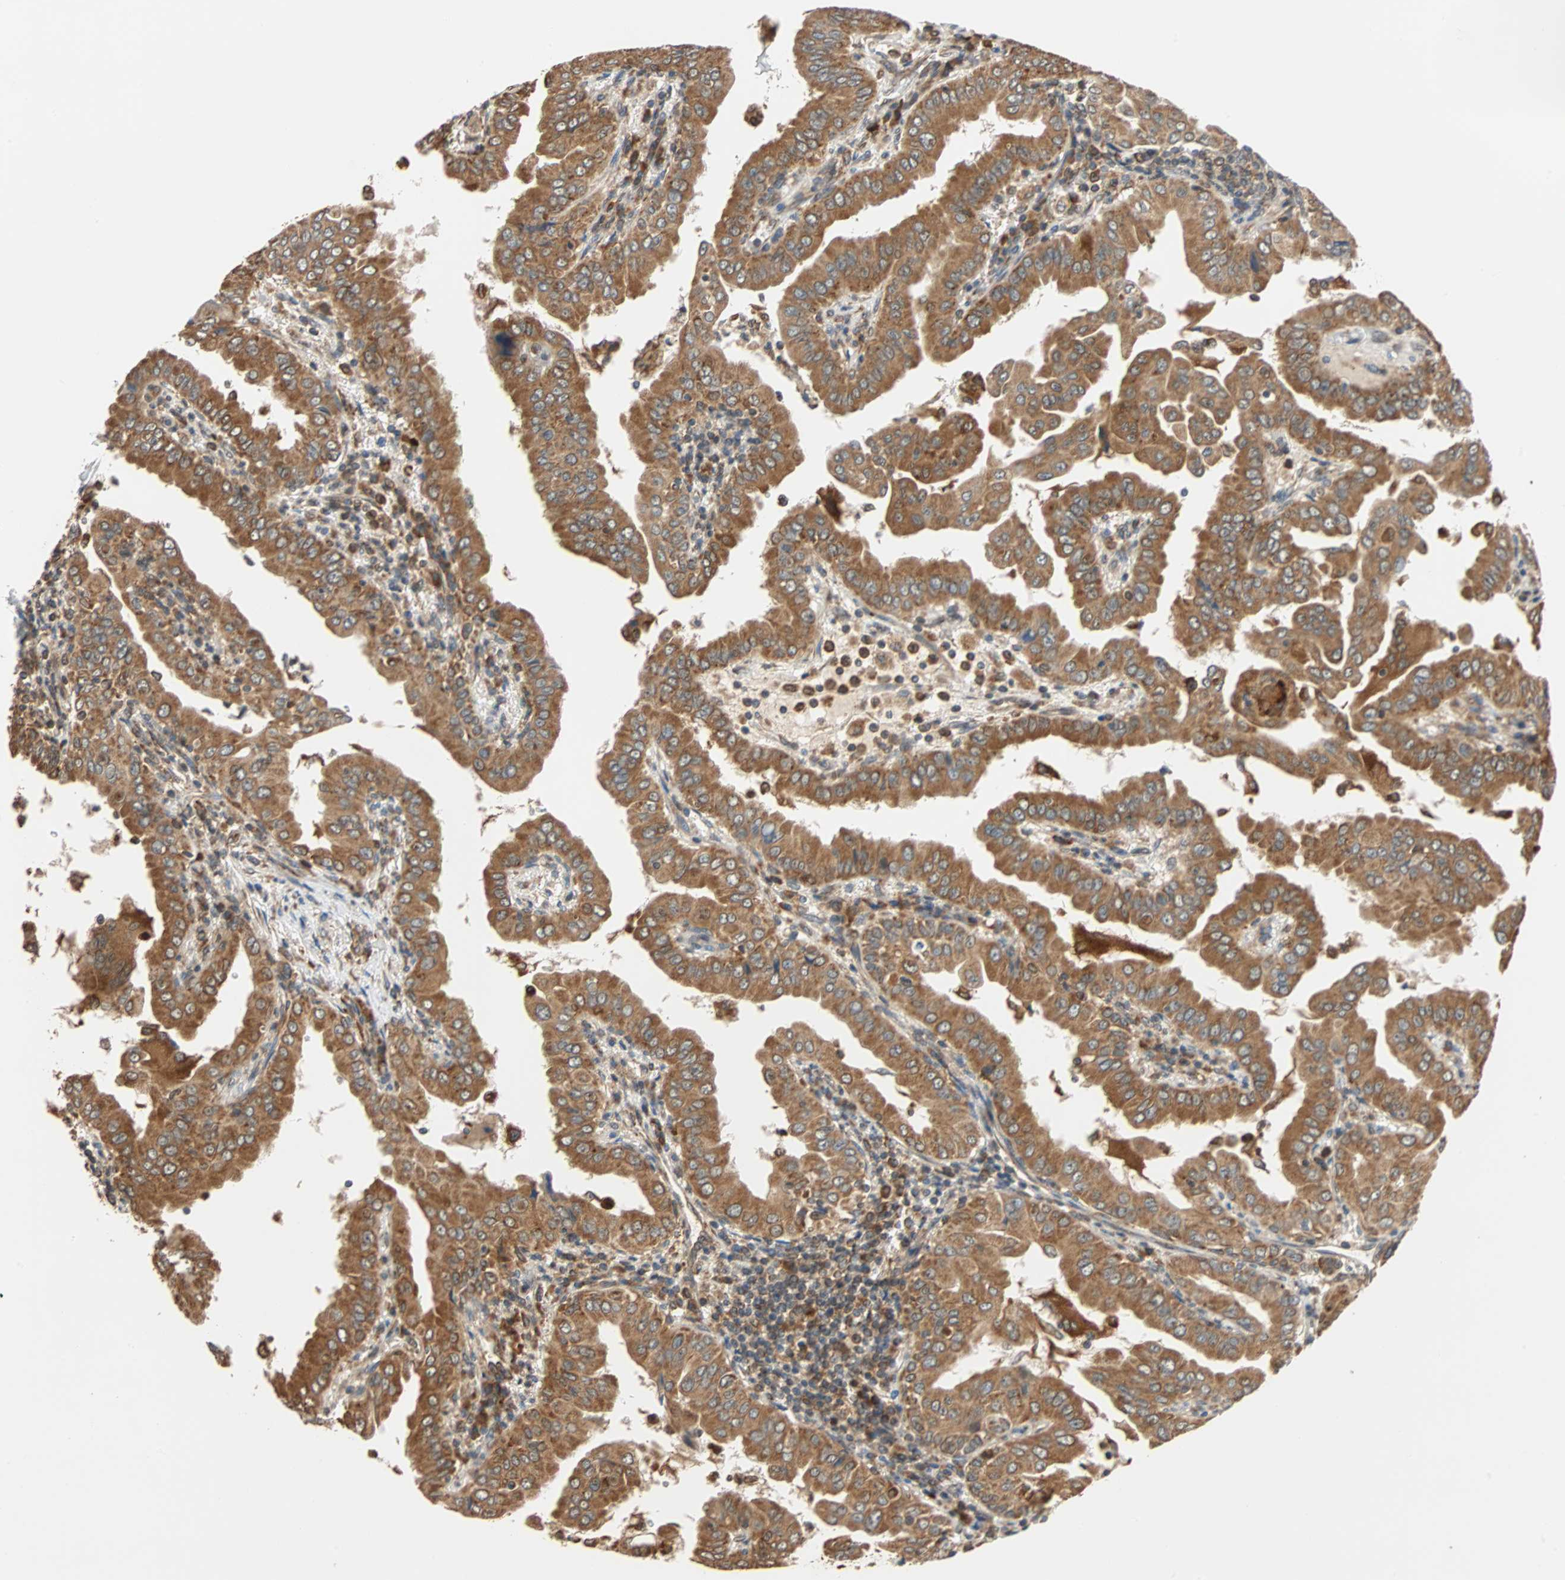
{"staining": {"intensity": "moderate", "quantity": ">75%", "location": "cytoplasmic/membranous"}, "tissue": "thyroid cancer", "cell_type": "Tumor cells", "image_type": "cancer", "snomed": [{"axis": "morphology", "description": "Papillary adenocarcinoma, NOS"}, {"axis": "topography", "description": "Thyroid gland"}], "caption": "Thyroid papillary adenocarcinoma tissue displays moderate cytoplasmic/membranous positivity in approximately >75% of tumor cells (IHC, brightfield microscopy, high magnification).", "gene": "AUP1", "patient": {"sex": "male", "age": 33}}